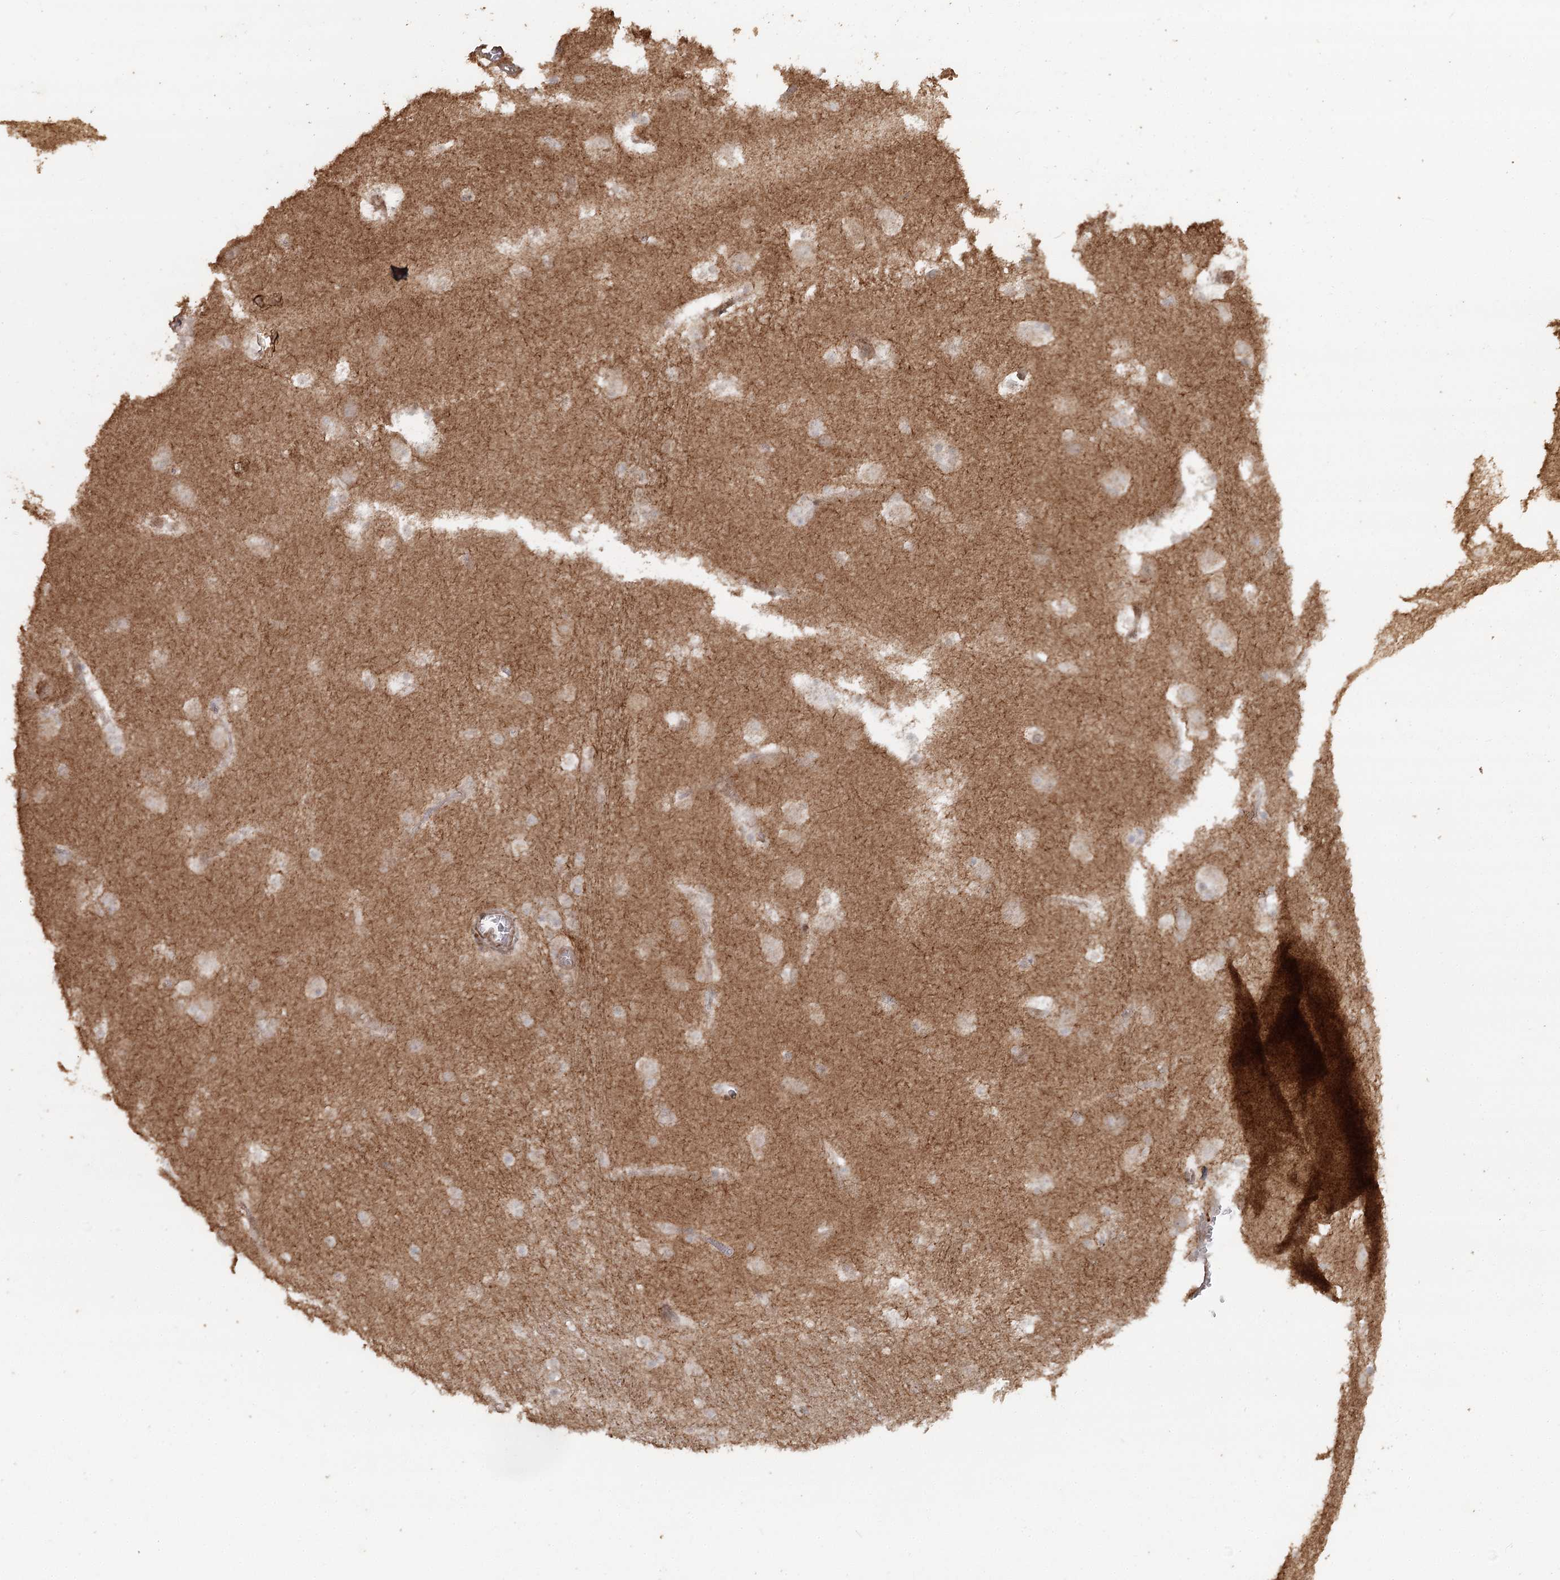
{"staining": {"intensity": "negative", "quantity": "none", "location": "none"}, "tissue": "caudate", "cell_type": "Glial cells", "image_type": "normal", "snomed": [{"axis": "morphology", "description": "Normal tissue, NOS"}, {"axis": "topography", "description": "Lateral ventricle wall"}], "caption": "Glial cells show no significant protein positivity in unremarkable caudate. The staining is performed using DAB brown chromogen with nuclei counter-stained in using hematoxylin.", "gene": "OBSL1", "patient": {"sex": "male", "age": 45}}